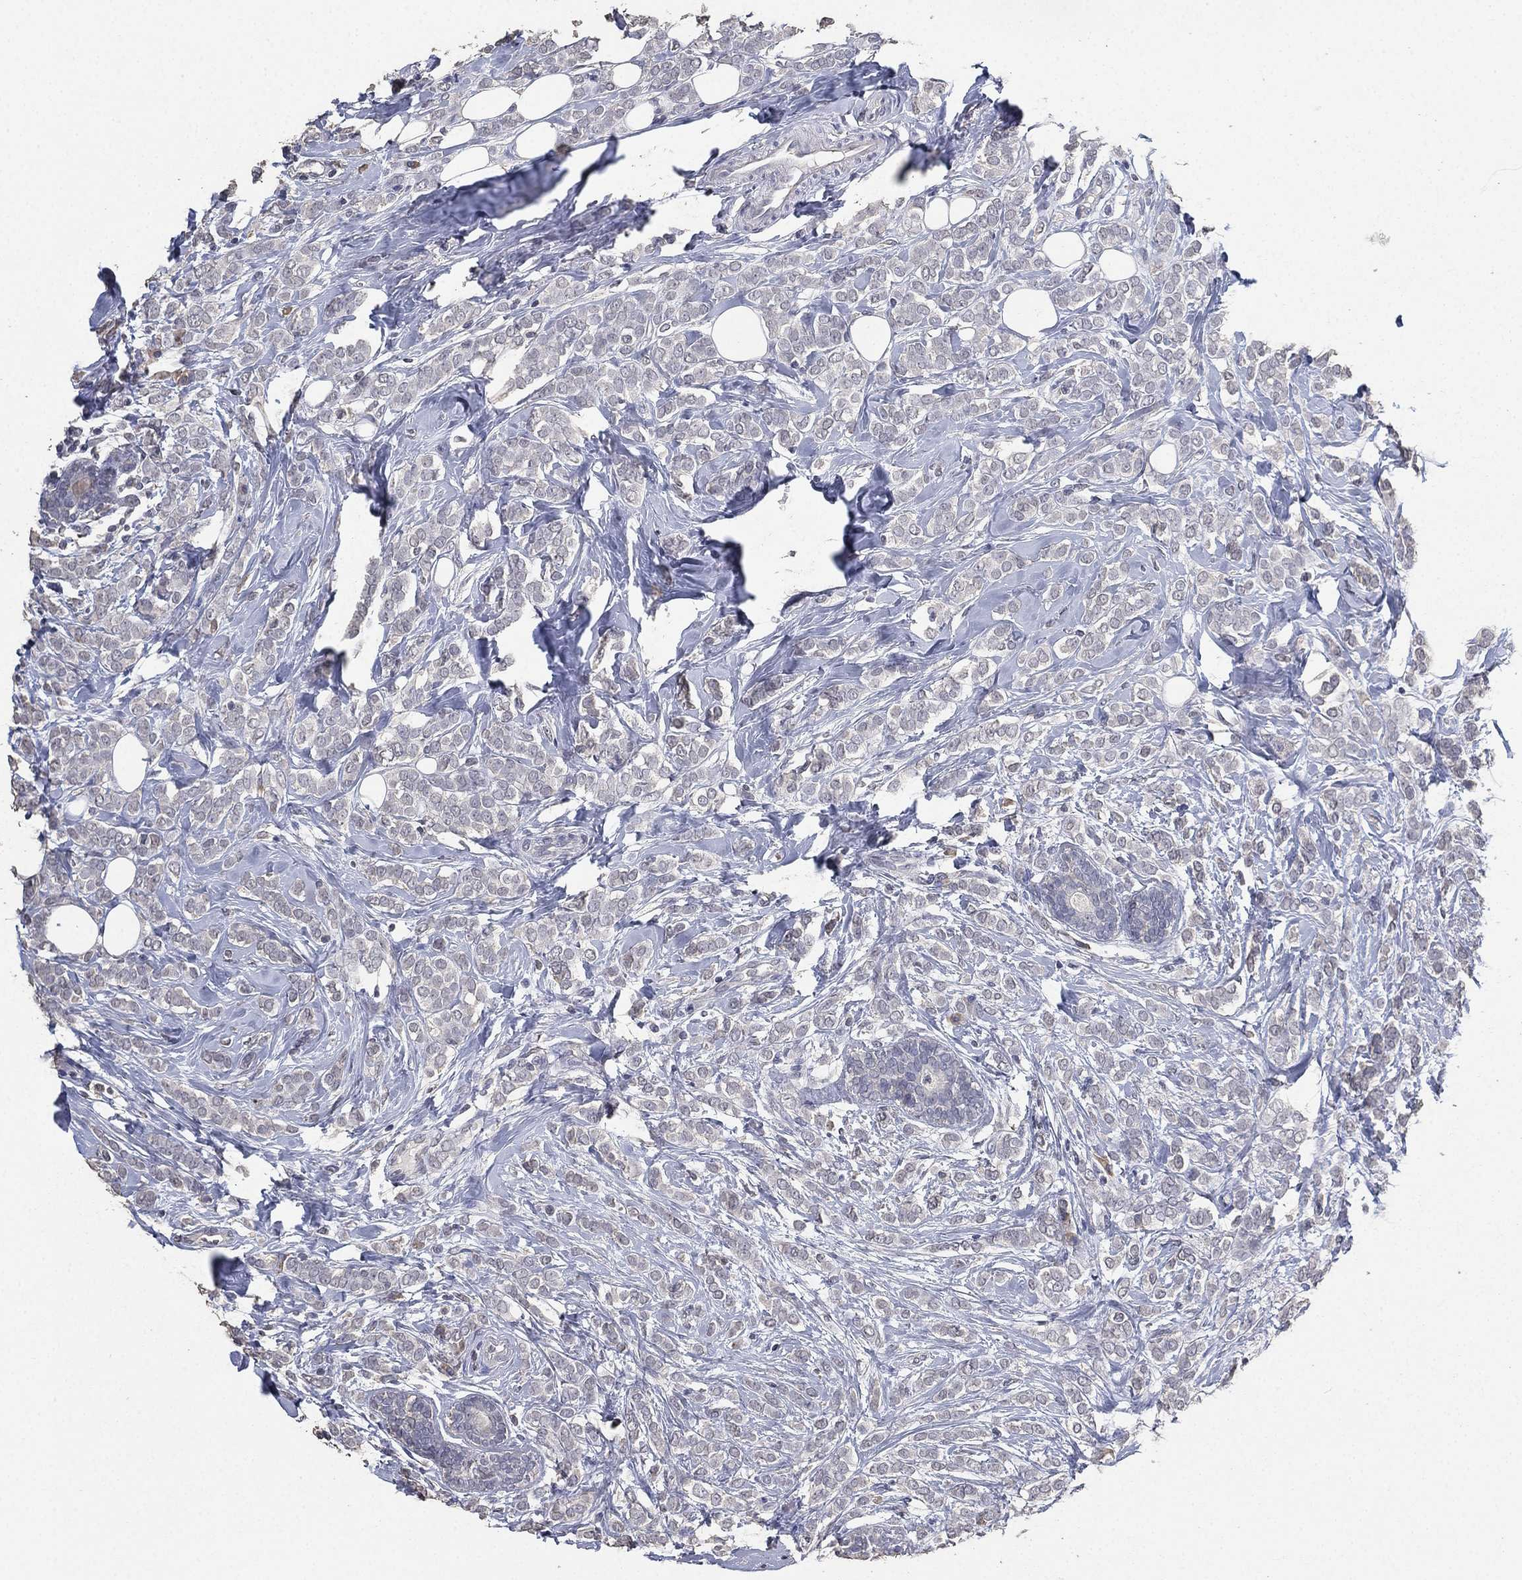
{"staining": {"intensity": "negative", "quantity": "none", "location": "none"}, "tissue": "breast cancer", "cell_type": "Tumor cells", "image_type": "cancer", "snomed": [{"axis": "morphology", "description": "Lobular carcinoma"}, {"axis": "topography", "description": "Breast"}], "caption": "The photomicrograph displays no significant expression in tumor cells of breast cancer (lobular carcinoma).", "gene": "DSG1", "patient": {"sex": "female", "age": 49}}